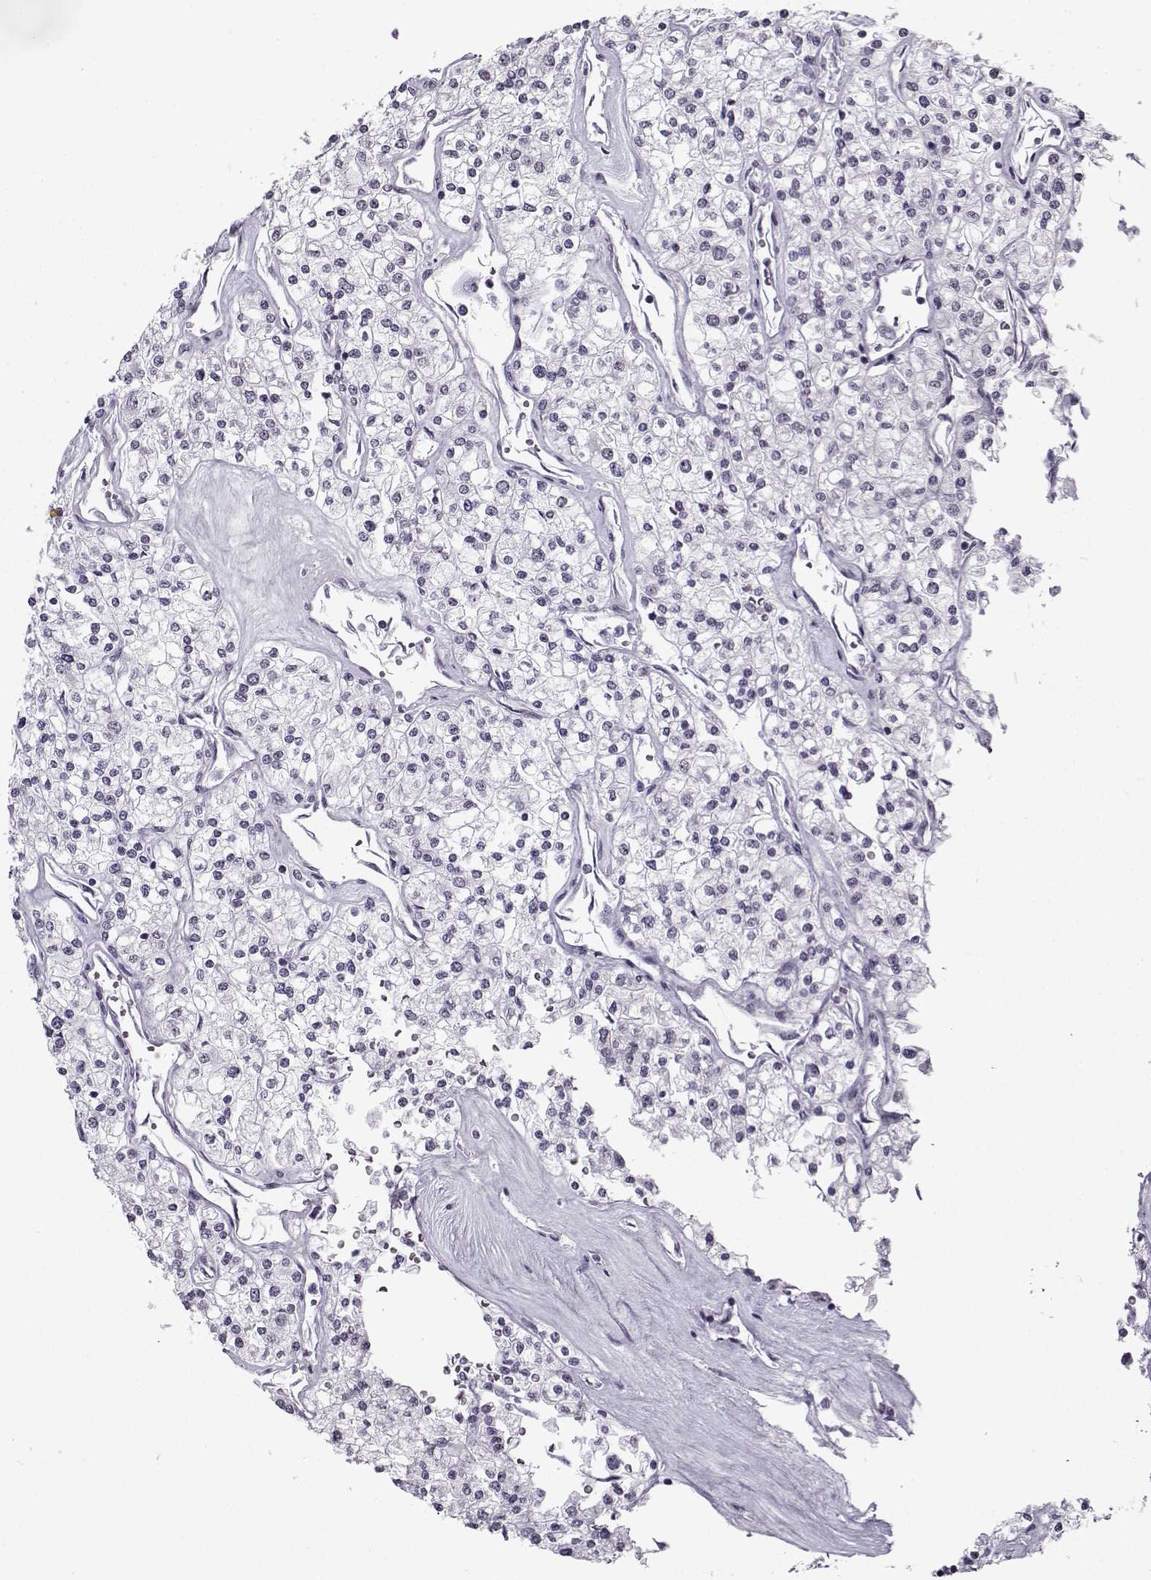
{"staining": {"intensity": "negative", "quantity": "none", "location": "none"}, "tissue": "renal cancer", "cell_type": "Tumor cells", "image_type": "cancer", "snomed": [{"axis": "morphology", "description": "Adenocarcinoma, NOS"}, {"axis": "topography", "description": "Kidney"}], "caption": "The immunohistochemistry photomicrograph has no significant positivity in tumor cells of adenocarcinoma (renal) tissue. (Immunohistochemistry, brightfield microscopy, high magnification).", "gene": "PRMT8", "patient": {"sex": "male", "age": 80}}